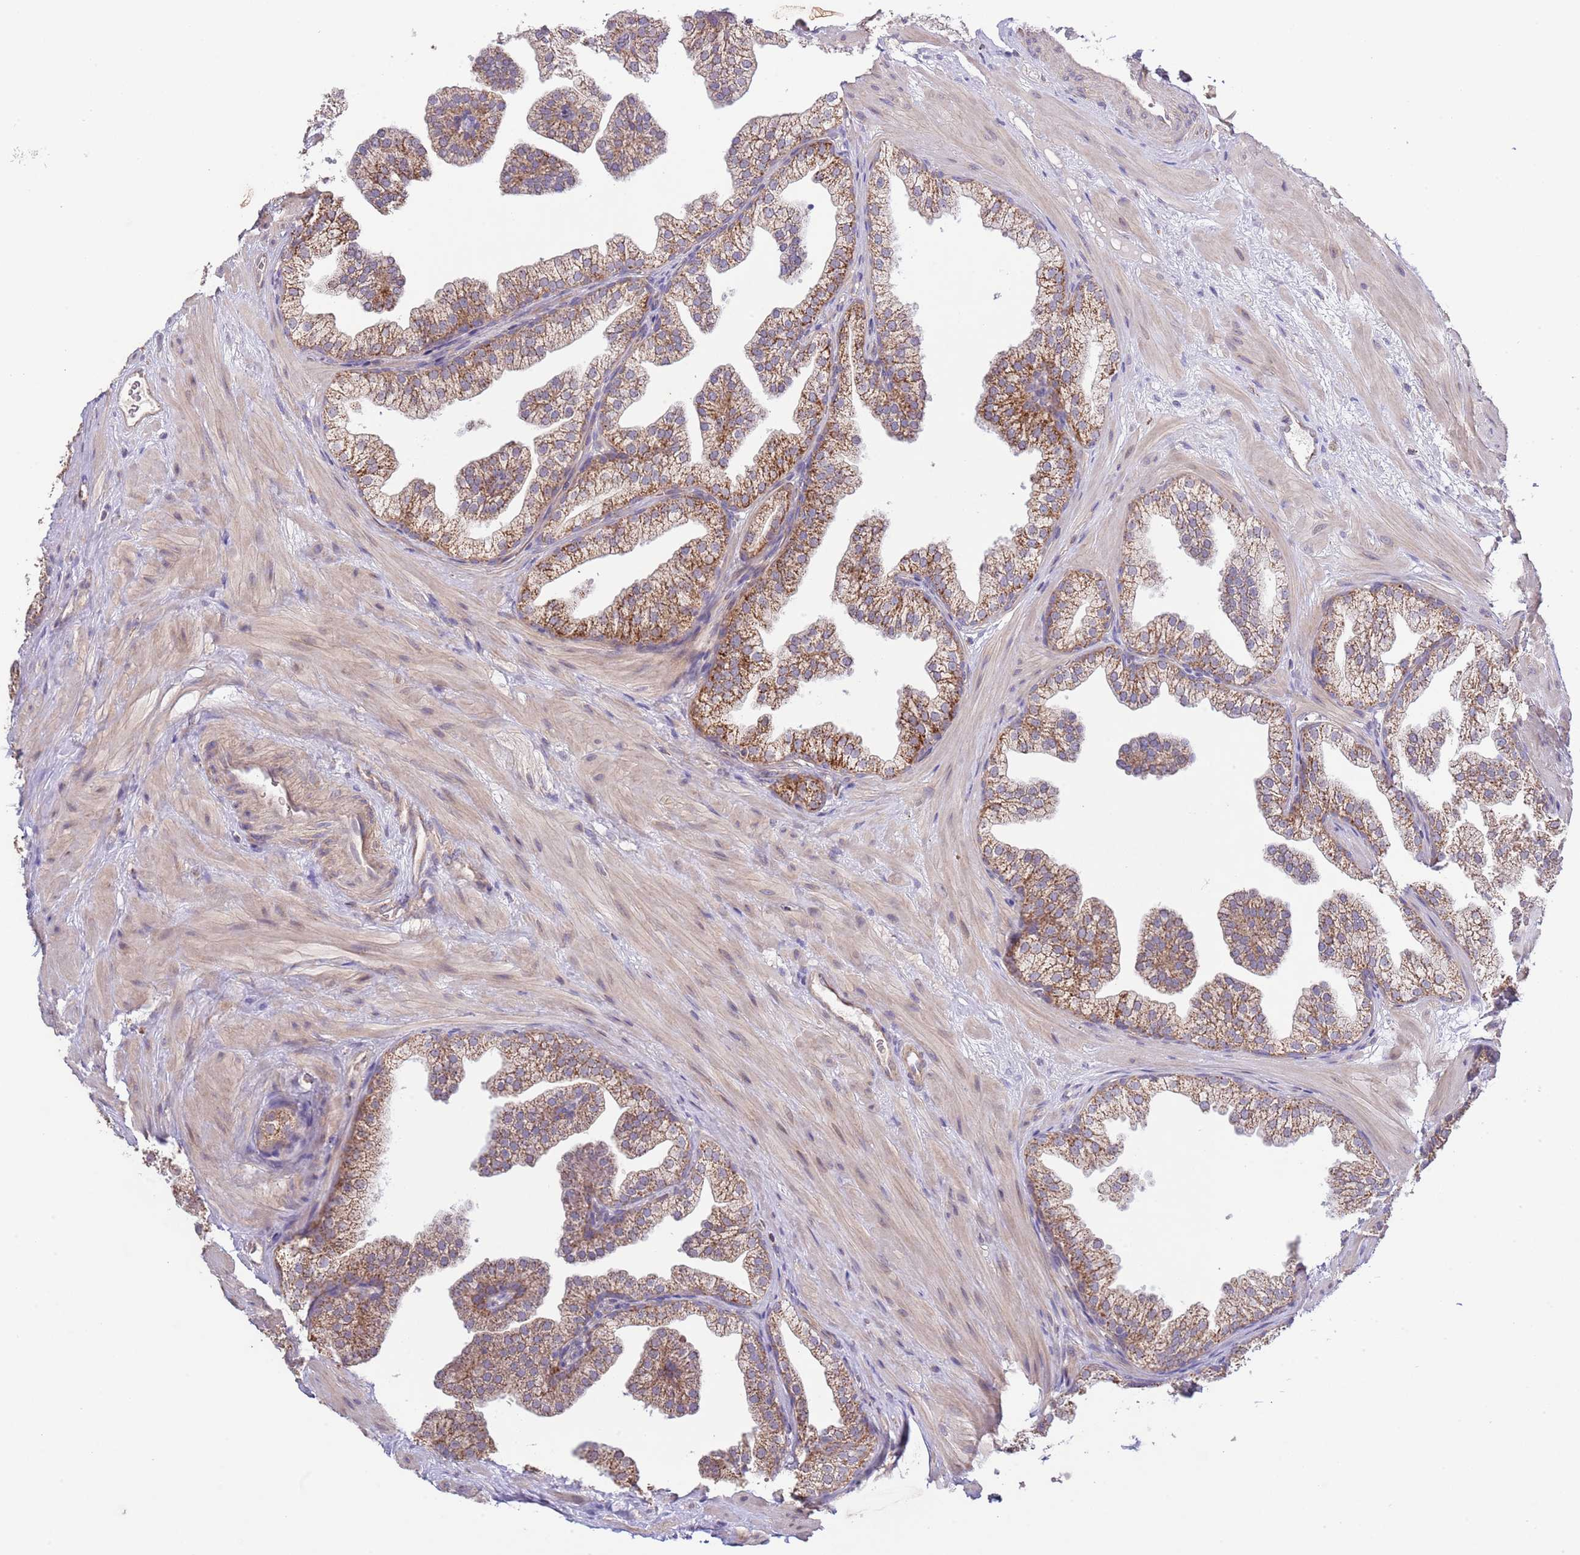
{"staining": {"intensity": "moderate", "quantity": ">75%", "location": "cytoplasmic/membranous"}, "tissue": "prostate", "cell_type": "Glandular cells", "image_type": "normal", "snomed": [{"axis": "morphology", "description": "Normal tissue, NOS"}, {"axis": "topography", "description": "Prostate"}], "caption": "Moderate cytoplasmic/membranous positivity is present in approximately >75% of glandular cells in normal prostate.", "gene": "IVD", "patient": {"sex": "male", "age": 37}}